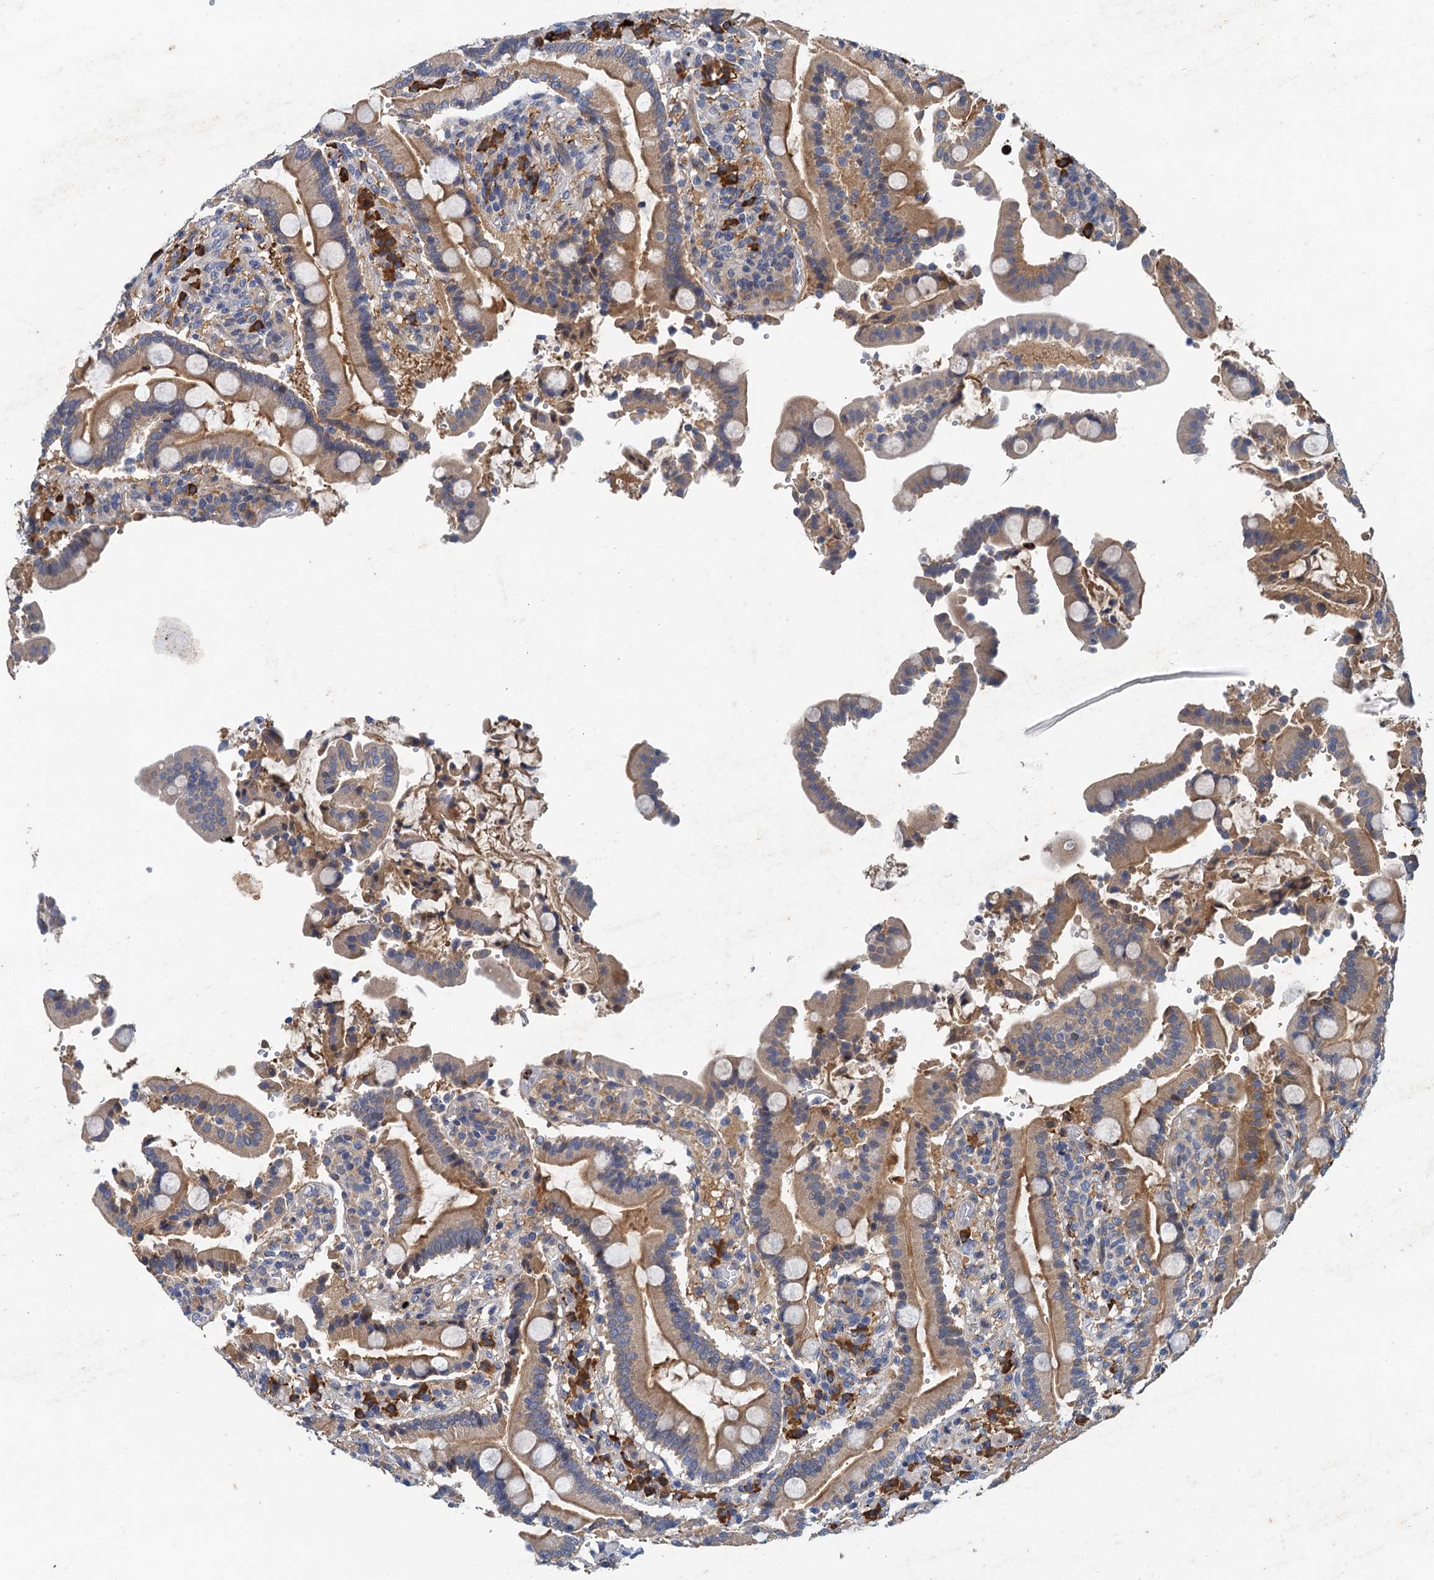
{"staining": {"intensity": "weak", "quantity": ">75%", "location": "cytoplasmic/membranous"}, "tissue": "duodenum", "cell_type": "Glandular cells", "image_type": "normal", "snomed": [{"axis": "morphology", "description": "Normal tissue, NOS"}, {"axis": "topography", "description": "Small intestine, NOS"}], "caption": "This is an image of immunohistochemistry staining of unremarkable duodenum, which shows weak staining in the cytoplasmic/membranous of glandular cells.", "gene": "TPCN1", "patient": {"sex": "female", "age": 71}}